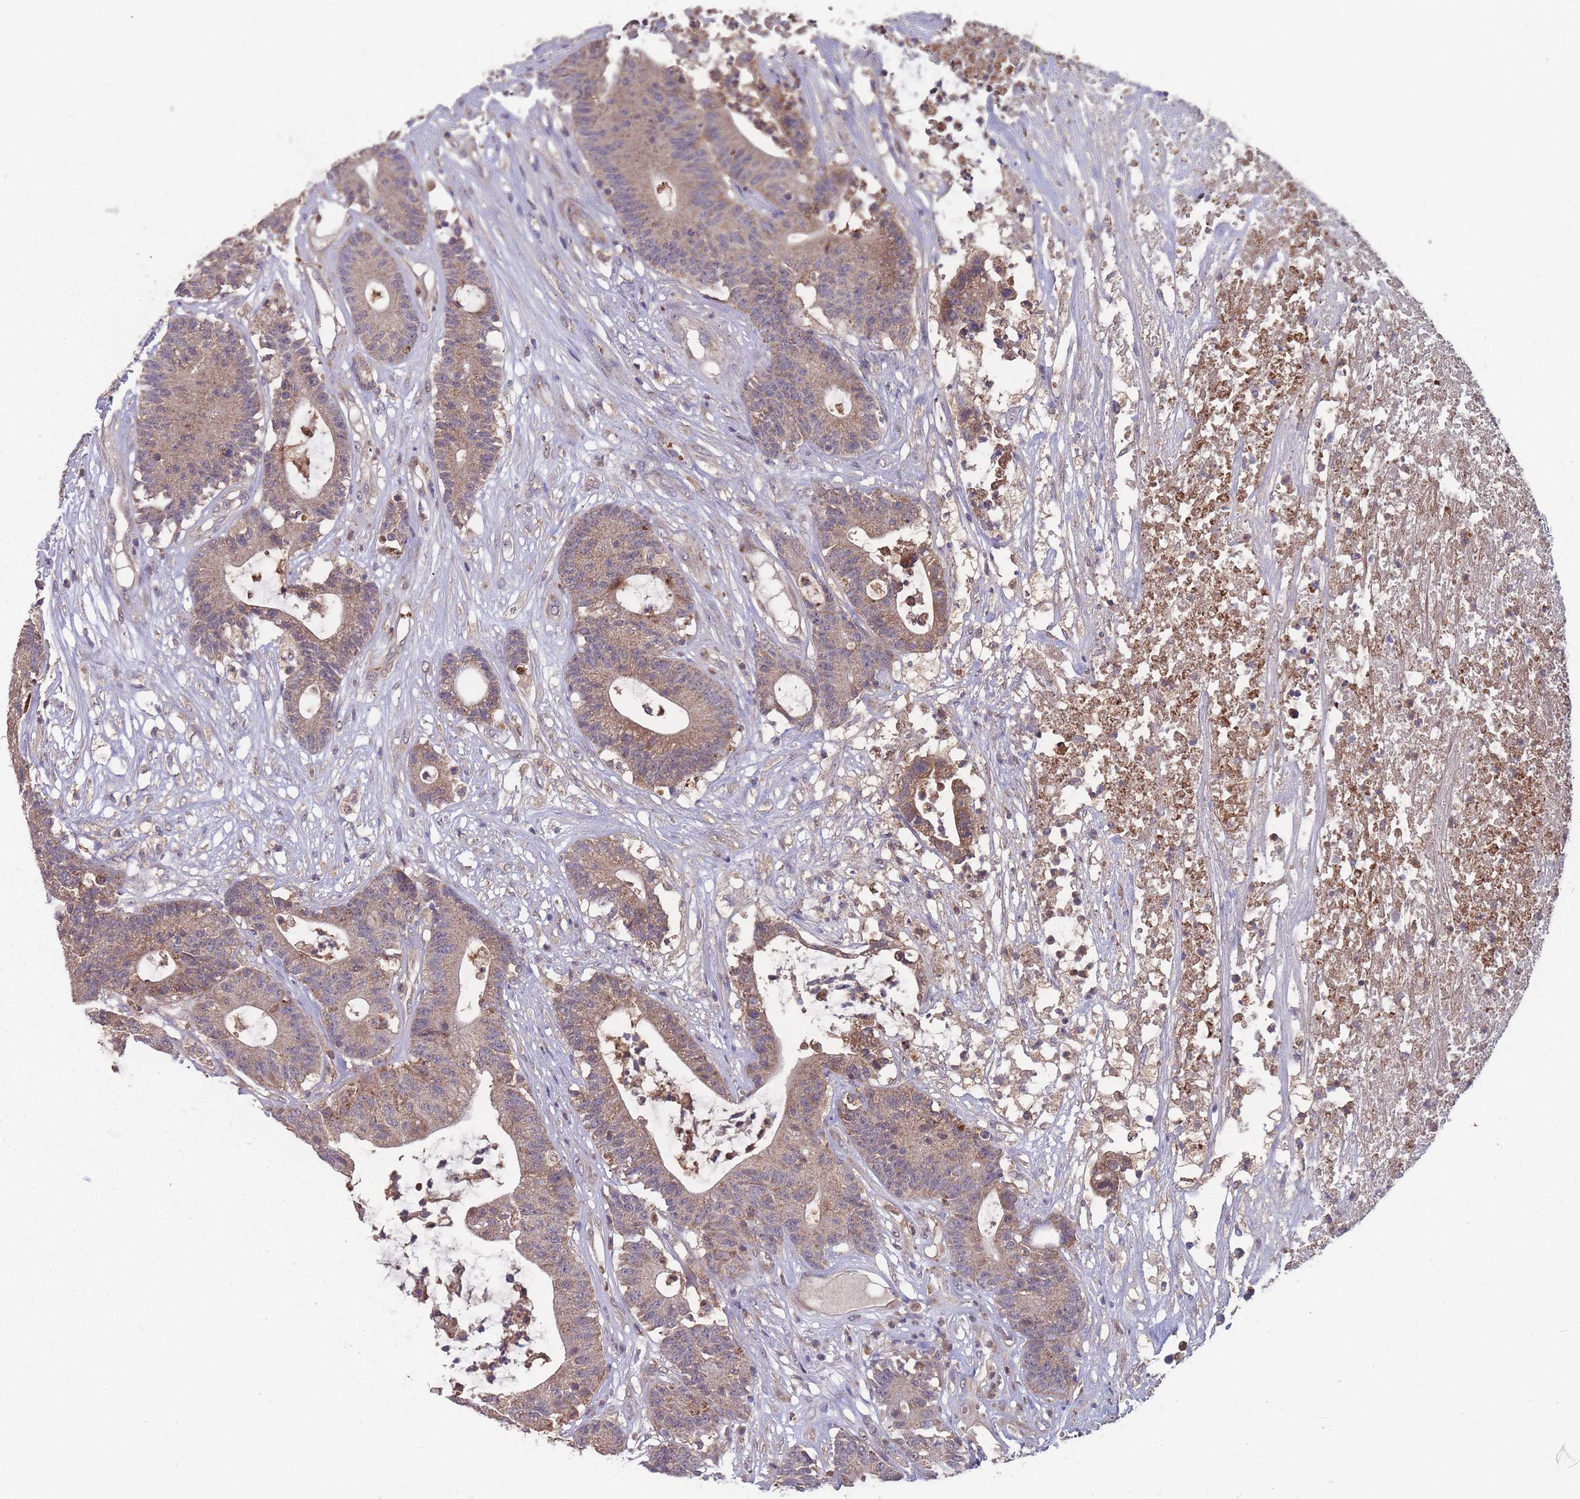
{"staining": {"intensity": "moderate", "quantity": ">75%", "location": "cytoplasmic/membranous"}, "tissue": "colorectal cancer", "cell_type": "Tumor cells", "image_type": "cancer", "snomed": [{"axis": "morphology", "description": "Adenocarcinoma, NOS"}, {"axis": "topography", "description": "Colon"}], "caption": "Protein staining of adenocarcinoma (colorectal) tissue shows moderate cytoplasmic/membranous expression in approximately >75% of tumor cells. The staining was performed using DAB (3,3'-diaminobenzidine) to visualize the protein expression in brown, while the nuclei were stained in blue with hematoxylin (Magnification: 20x).", "gene": "SLC35B4", "patient": {"sex": "female", "age": 84}}